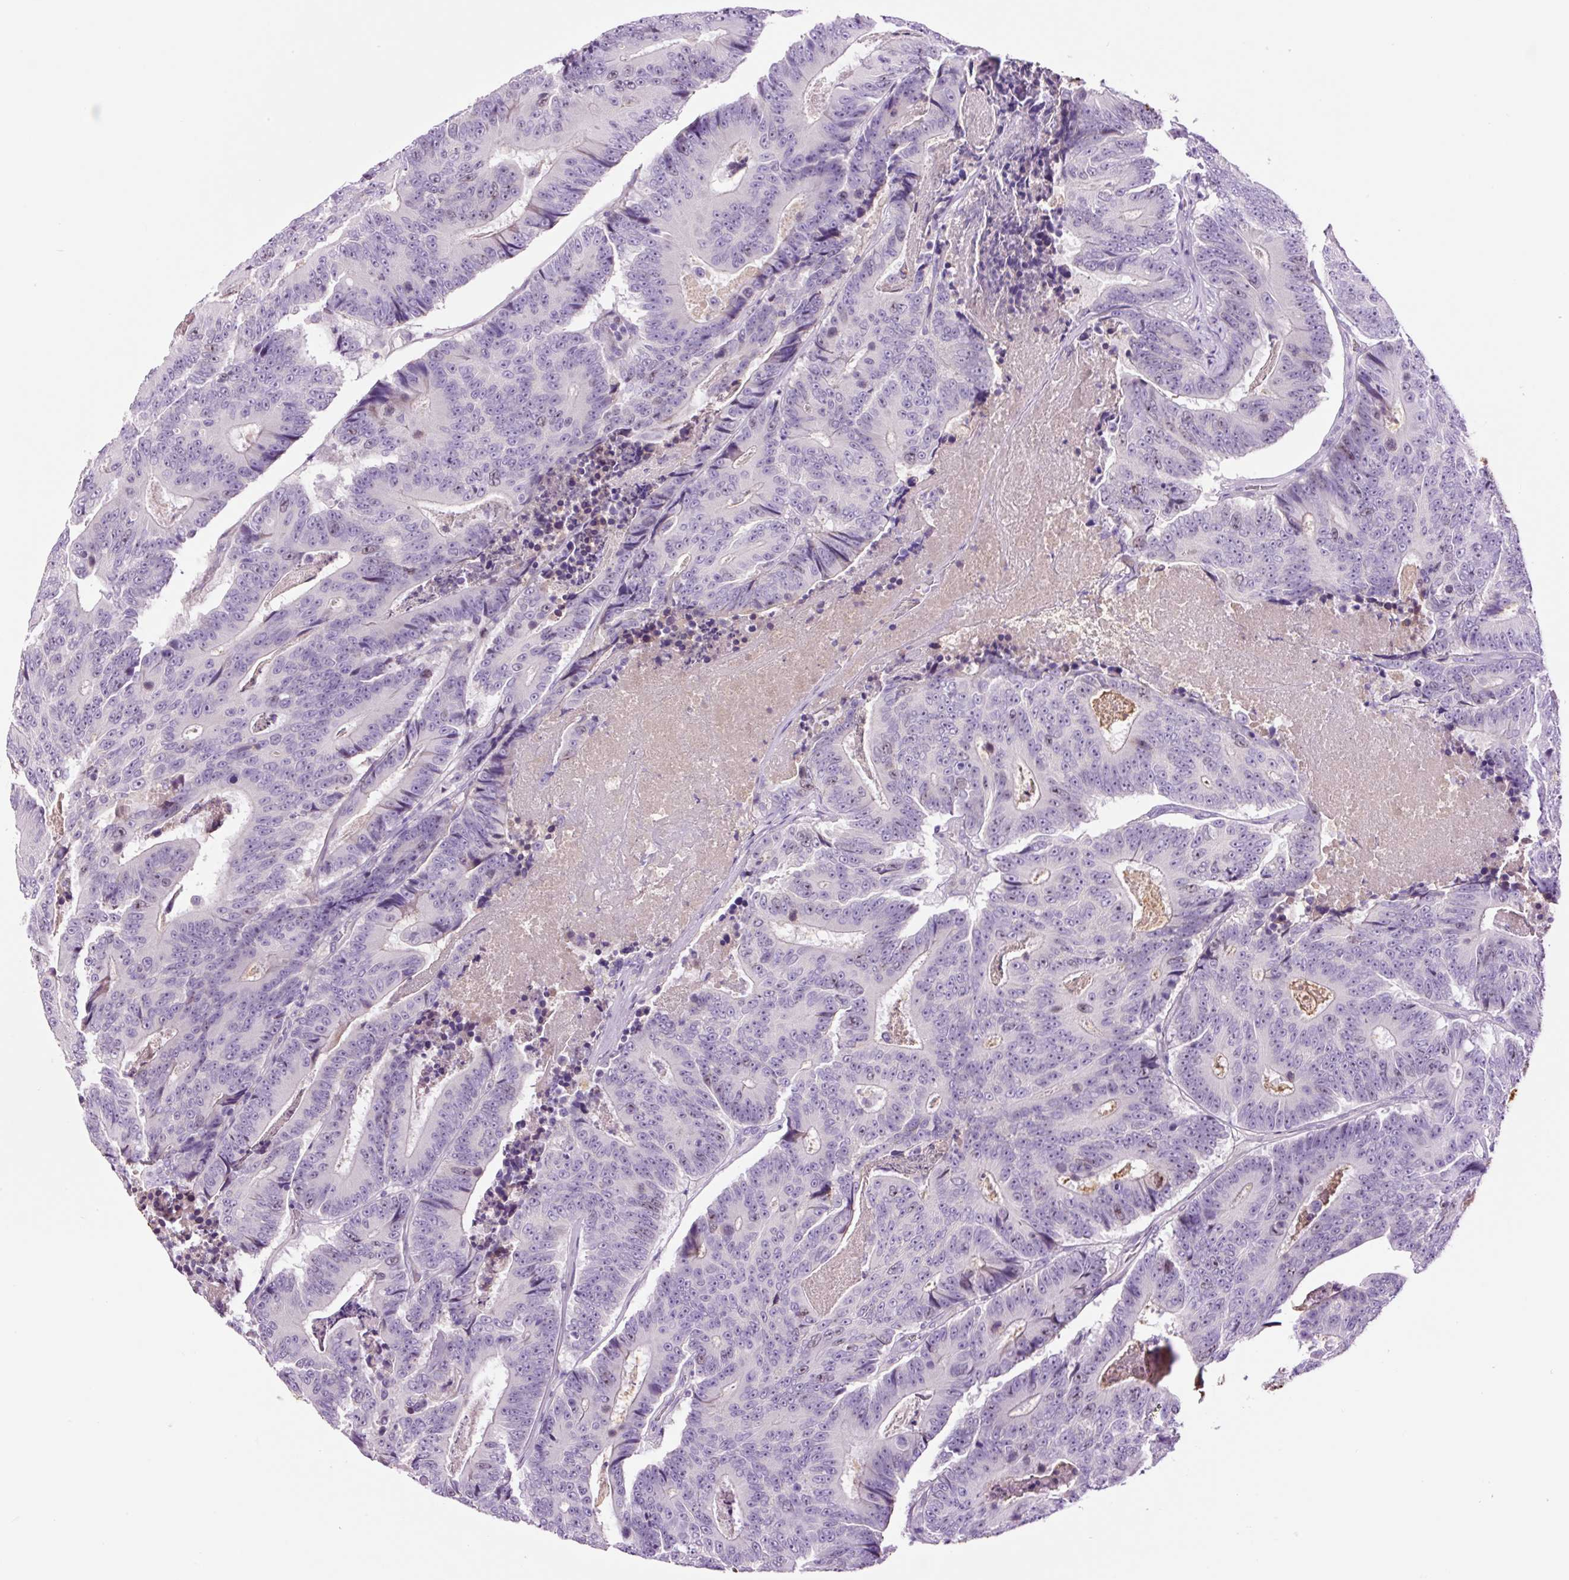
{"staining": {"intensity": "negative", "quantity": "none", "location": "none"}, "tissue": "colorectal cancer", "cell_type": "Tumor cells", "image_type": "cancer", "snomed": [{"axis": "morphology", "description": "Adenocarcinoma, NOS"}, {"axis": "topography", "description": "Colon"}], "caption": "This is an IHC histopathology image of human adenocarcinoma (colorectal). There is no staining in tumor cells.", "gene": "DPPA4", "patient": {"sex": "male", "age": 83}}